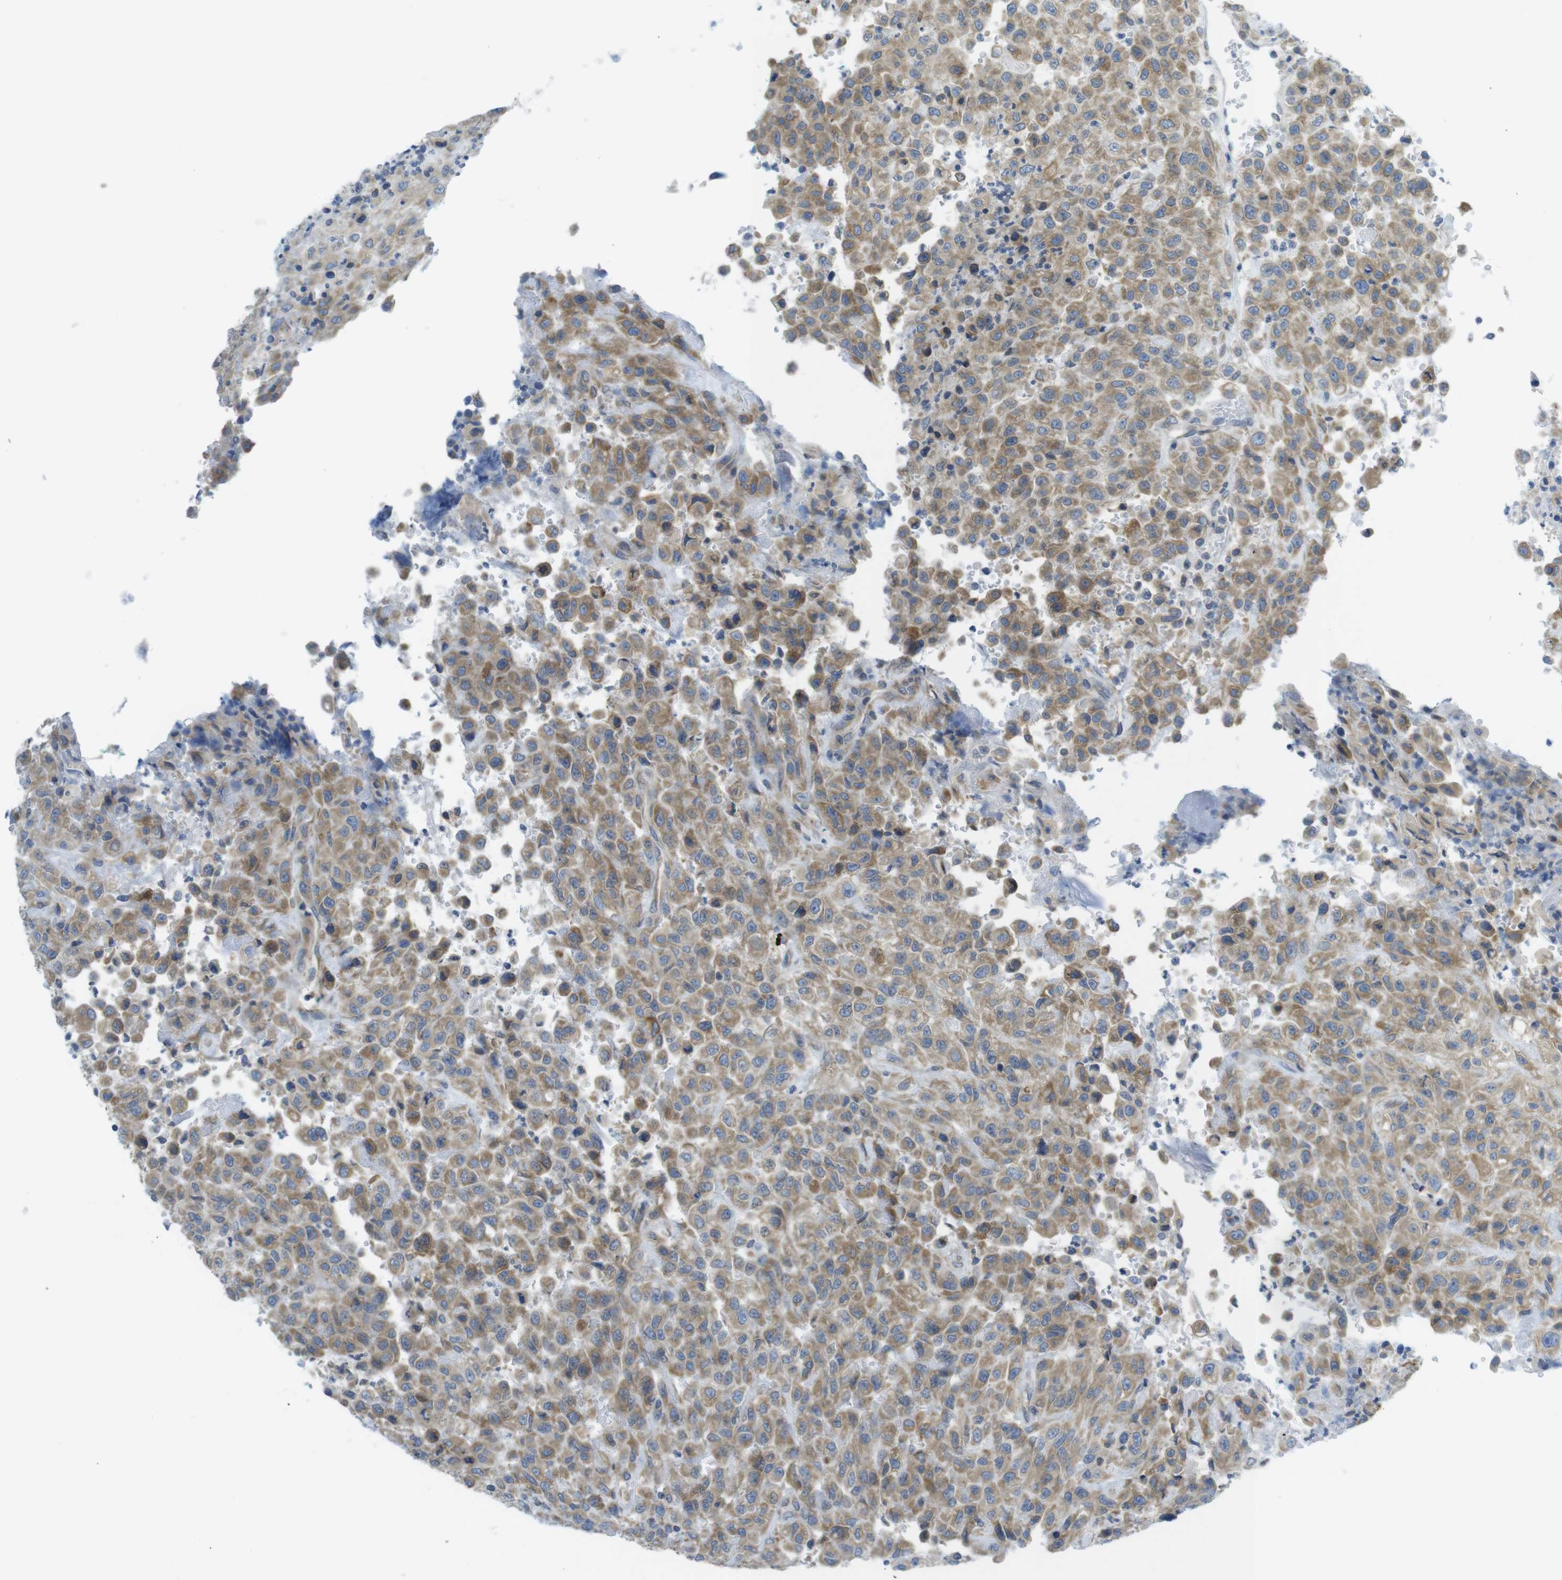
{"staining": {"intensity": "moderate", "quantity": ">75%", "location": "cytoplasmic/membranous"}, "tissue": "urothelial cancer", "cell_type": "Tumor cells", "image_type": "cancer", "snomed": [{"axis": "morphology", "description": "Urothelial carcinoma, High grade"}, {"axis": "topography", "description": "Urinary bladder"}], "caption": "Approximately >75% of tumor cells in urothelial cancer demonstrate moderate cytoplasmic/membranous protein positivity as visualized by brown immunohistochemical staining.", "gene": "CLPTM1L", "patient": {"sex": "male", "age": 46}}